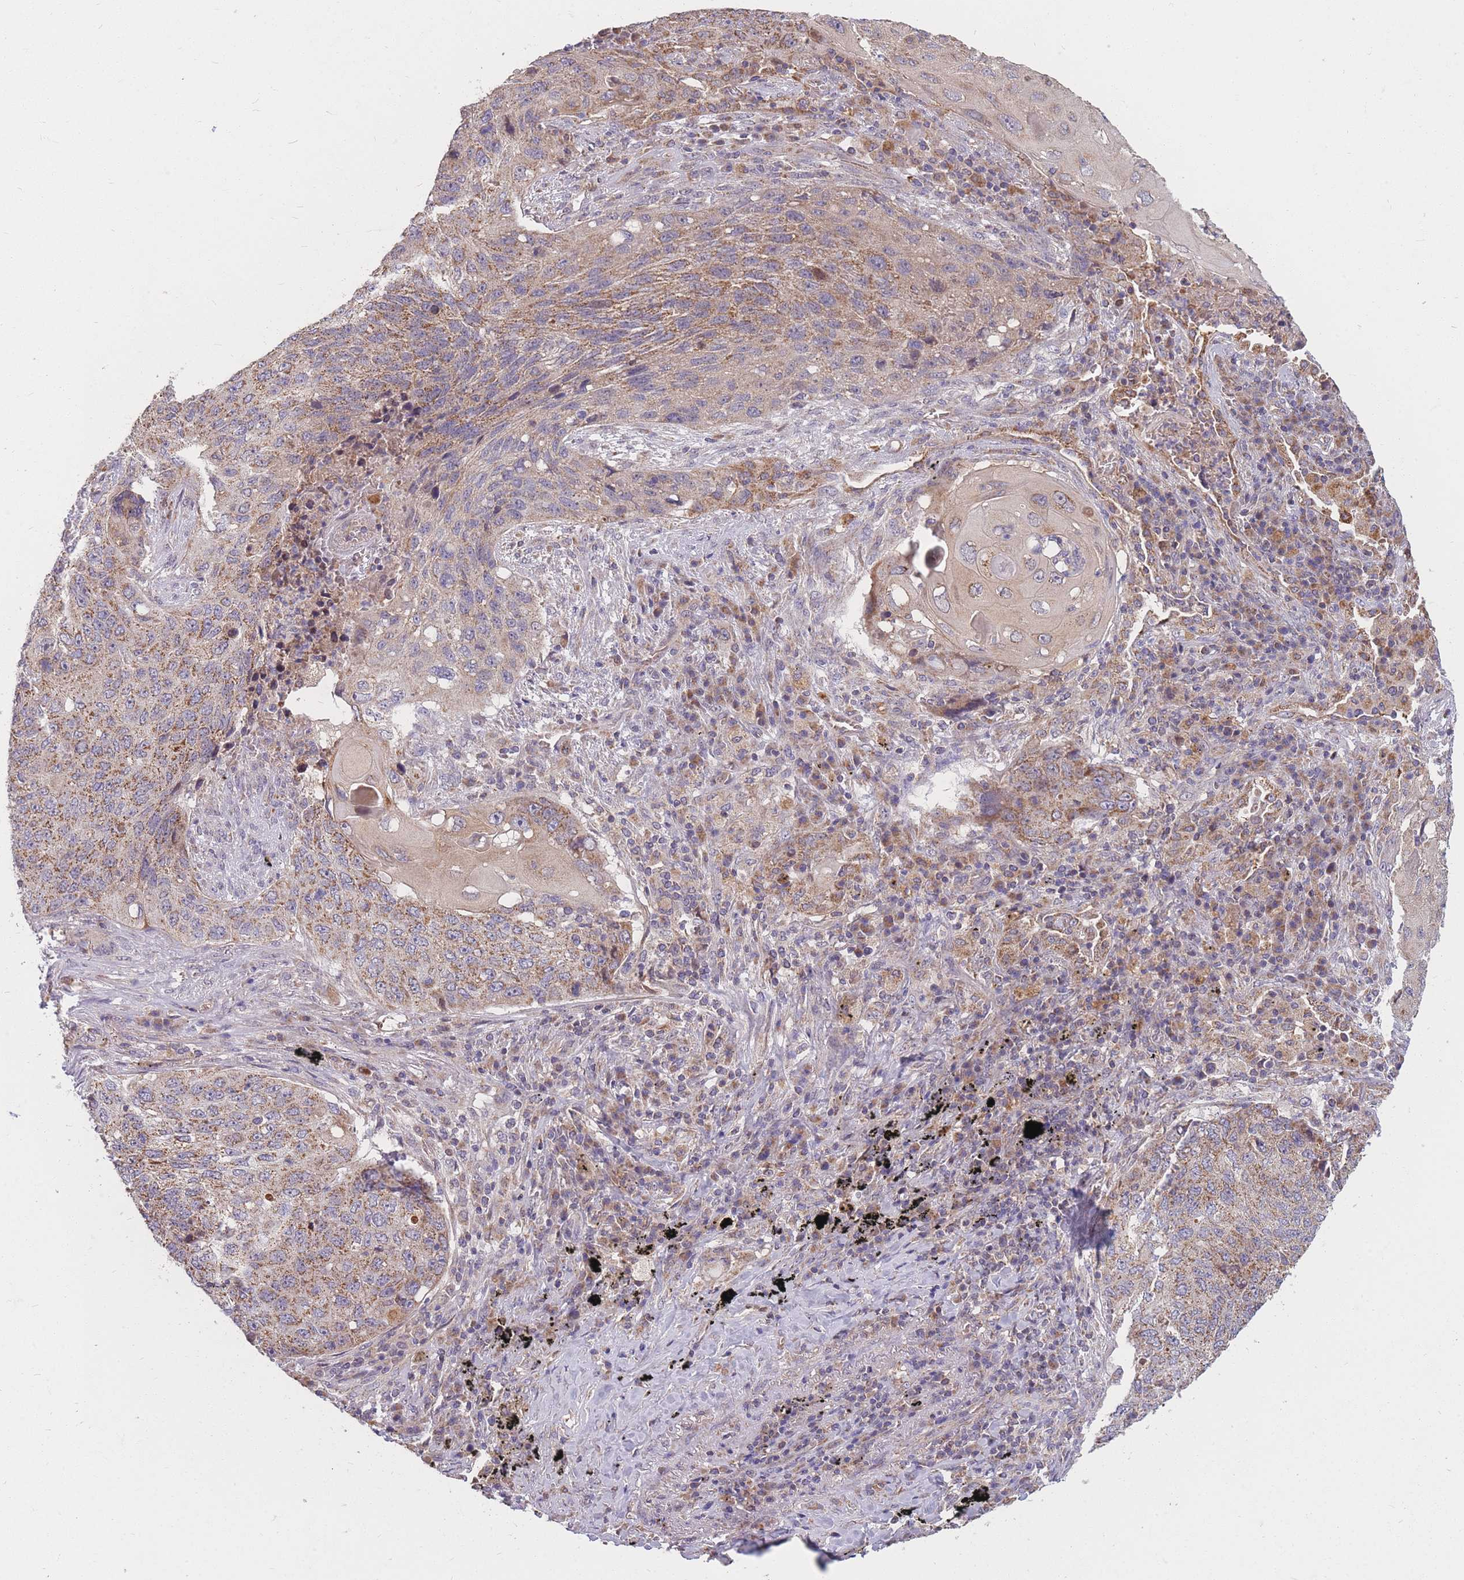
{"staining": {"intensity": "moderate", "quantity": ">75%", "location": "cytoplasmic/membranous"}, "tissue": "lung cancer", "cell_type": "Tumor cells", "image_type": "cancer", "snomed": [{"axis": "morphology", "description": "Squamous cell carcinoma, NOS"}, {"axis": "topography", "description": "Lung"}], "caption": "Lung squamous cell carcinoma stained for a protein (brown) shows moderate cytoplasmic/membranous positive staining in about >75% of tumor cells.", "gene": "PTPMT1", "patient": {"sex": "female", "age": 63}}